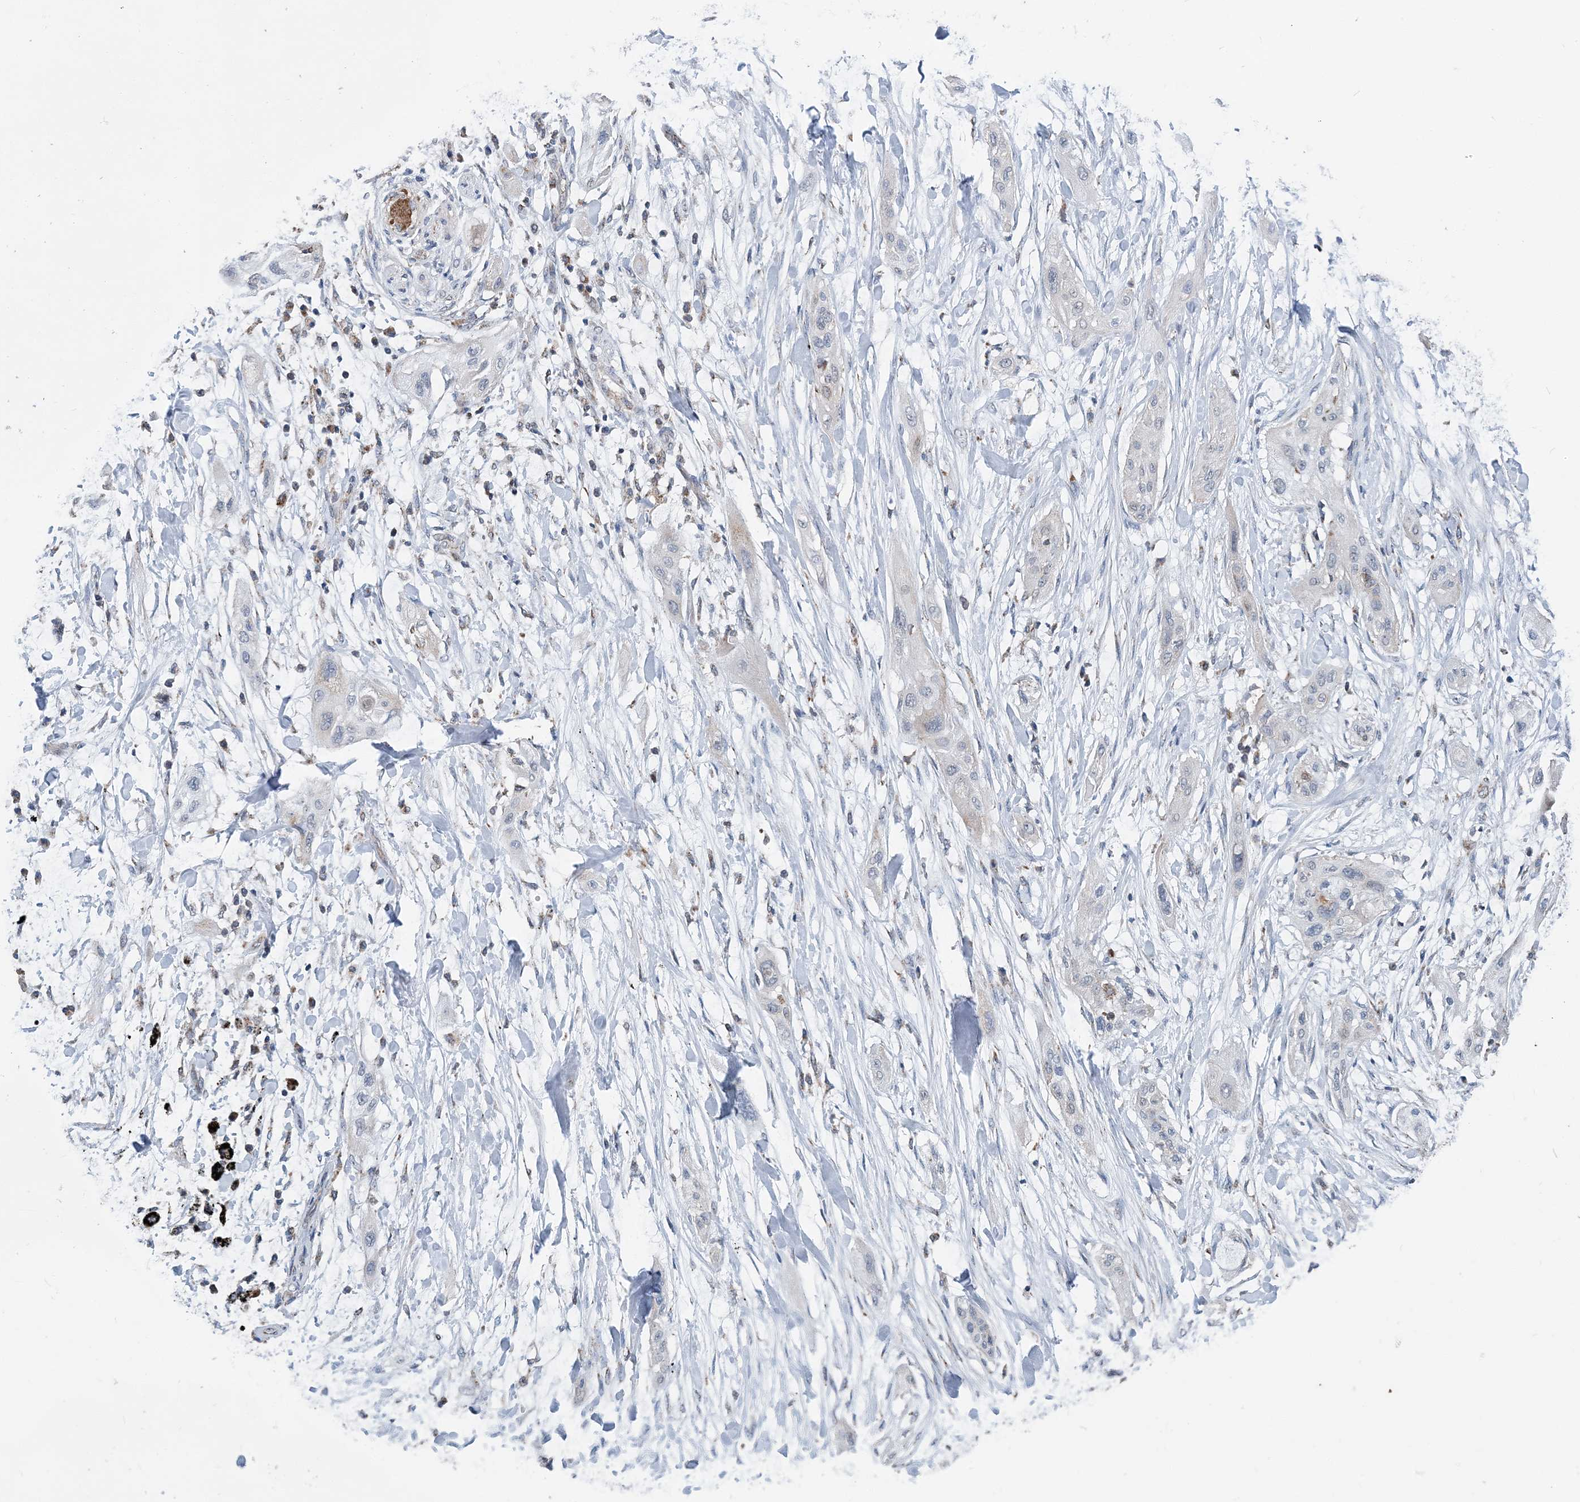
{"staining": {"intensity": "negative", "quantity": "none", "location": "none"}, "tissue": "lung cancer", "cell_type": "Tumor cells", "image_type": "cancer", "snomed": [{"axis": "morphology", "description": "Squamous cell carcinoma, NOS"}, {"axis": "topography", "description": "Lung"}], "caption": "A histopathology image of human lung squamous cell carcinoma is negative for staining in tumor cells.", "gene": "SPRY2", "patient": {"sex": "female", "age": 47}}